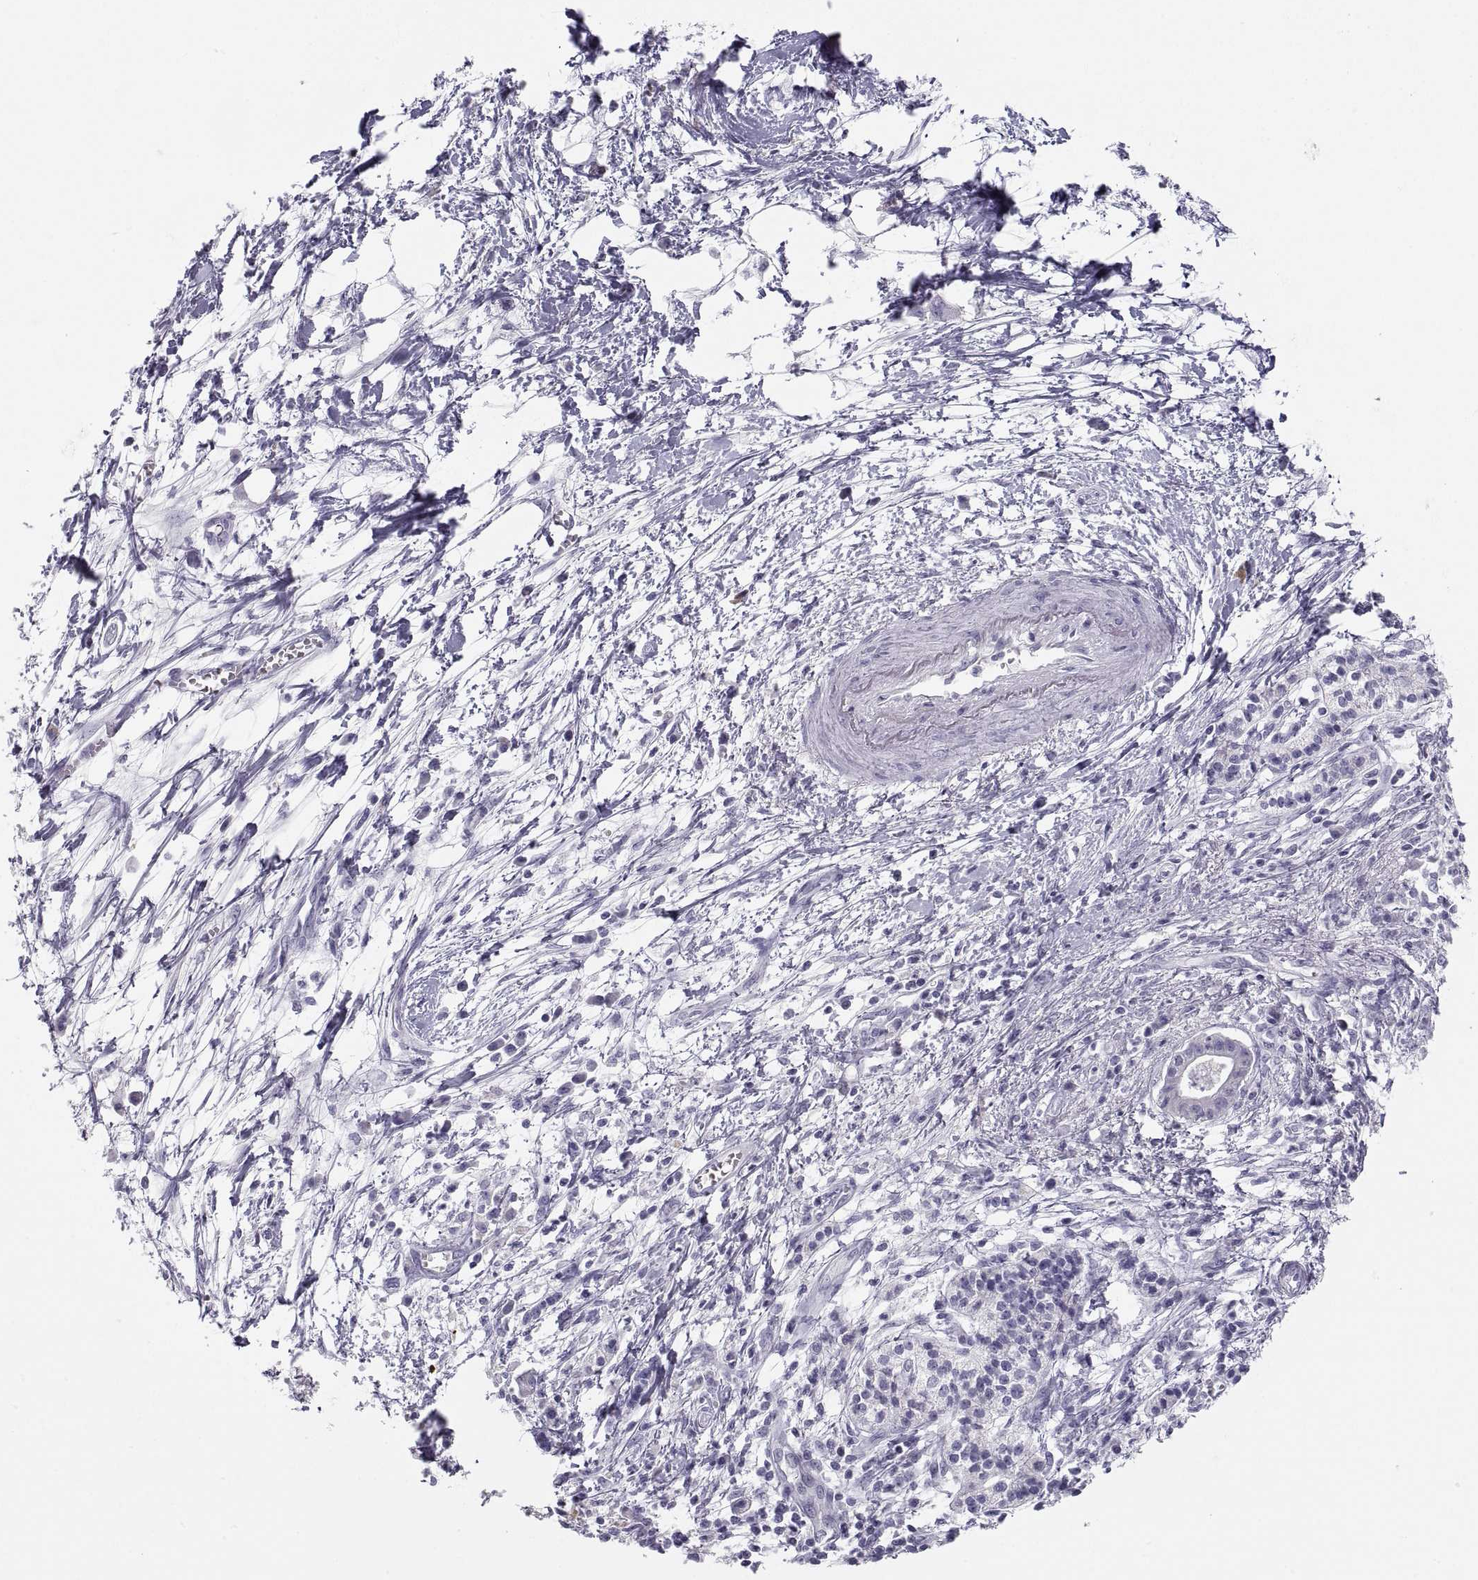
{"staining": {"intensity": "negative", "quantity": "none", "location": "none"}, "tissue": "pancreatic cancer", "cell_type": "Tumor cells", "image_type": "cancer", "snomed": [{"axis": "morphology", "description": "Normal tissue, NOS"}, {"axis": "morphology", "description": "Adenocarcinoma, NOS"}, {"axis": "topography", "description": "Lymph node"}, {"axis": "topography", "description": "Pancreas"}], "caption": "Tumor cells are negative for protein expression in human adenocarcinoma (pancreatic). The staining was performed using DAB (3,3'-diaminobenzidine) to visualize the protein expression in brown, while the nuclei were stained in blue with hematoxylin (Magnification: 20x).", "gene": "MAGEB2", "patient": {"sex": "female", "age": 58}}